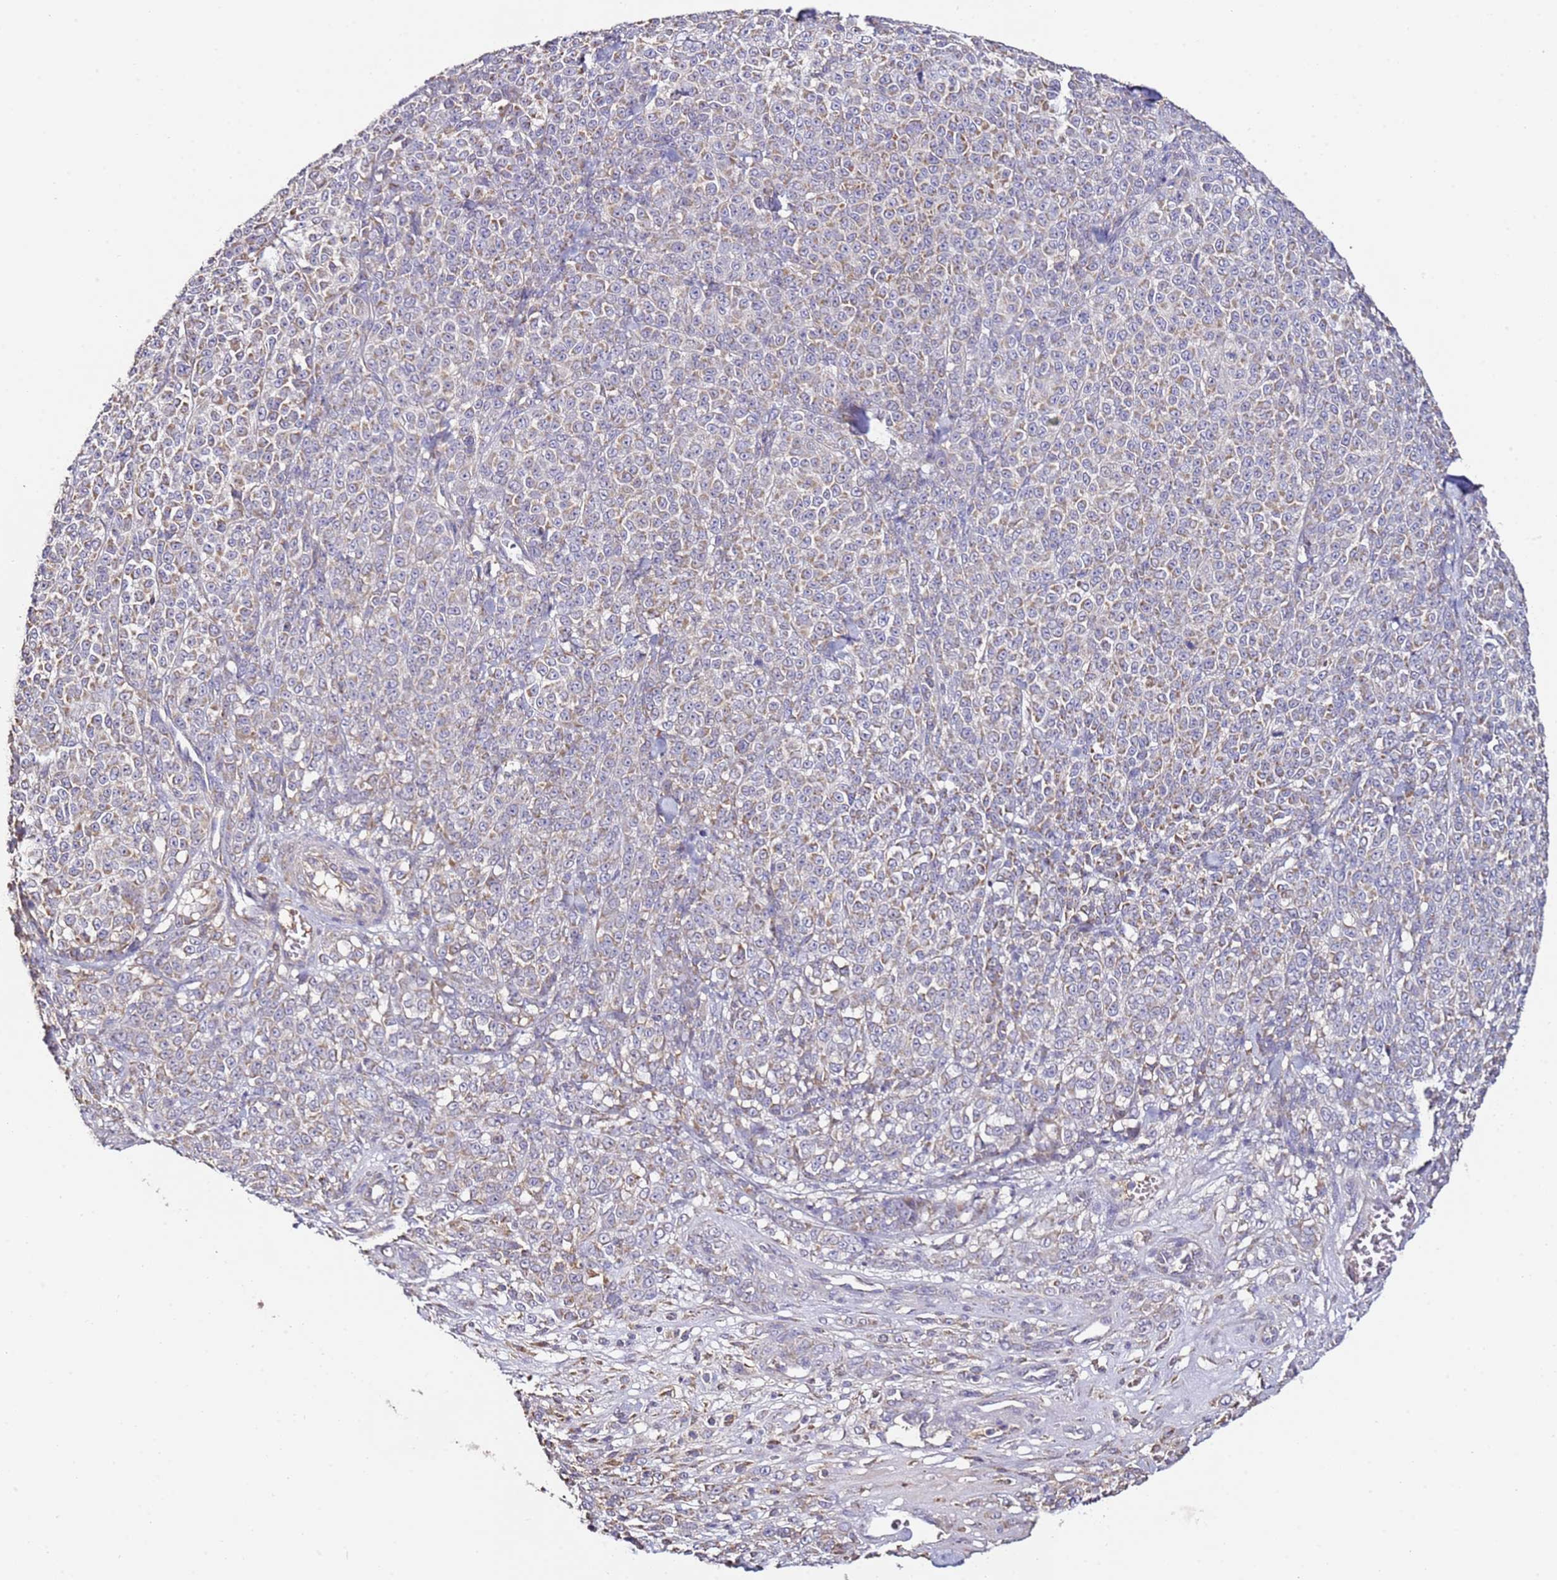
{"staining": {"intensity": "weak", "quantity": "25%-75%", "location": "cytoplasmic/membranous"}, "tissue": "melanoma", "cell_type": "Tumor cells", "image_type": "cancer", "snomed": [{"axis": "morphology", "description": "Normal tissue, NOS"}, {"axis": "morphology", "description": "Malignant melanoma, NOS"}, {"axis": "topography", "description": "Skin"}], "caption": "DAB (3,3'-diaminobenzidine) immunohistochemical staining of melanoma shows weak cytoplasmic/membranous protein positivity in approximately 25%-75% of tumor cells.", "gene": "OR2B11", "patient": {"sex": "female", "age": 34}}